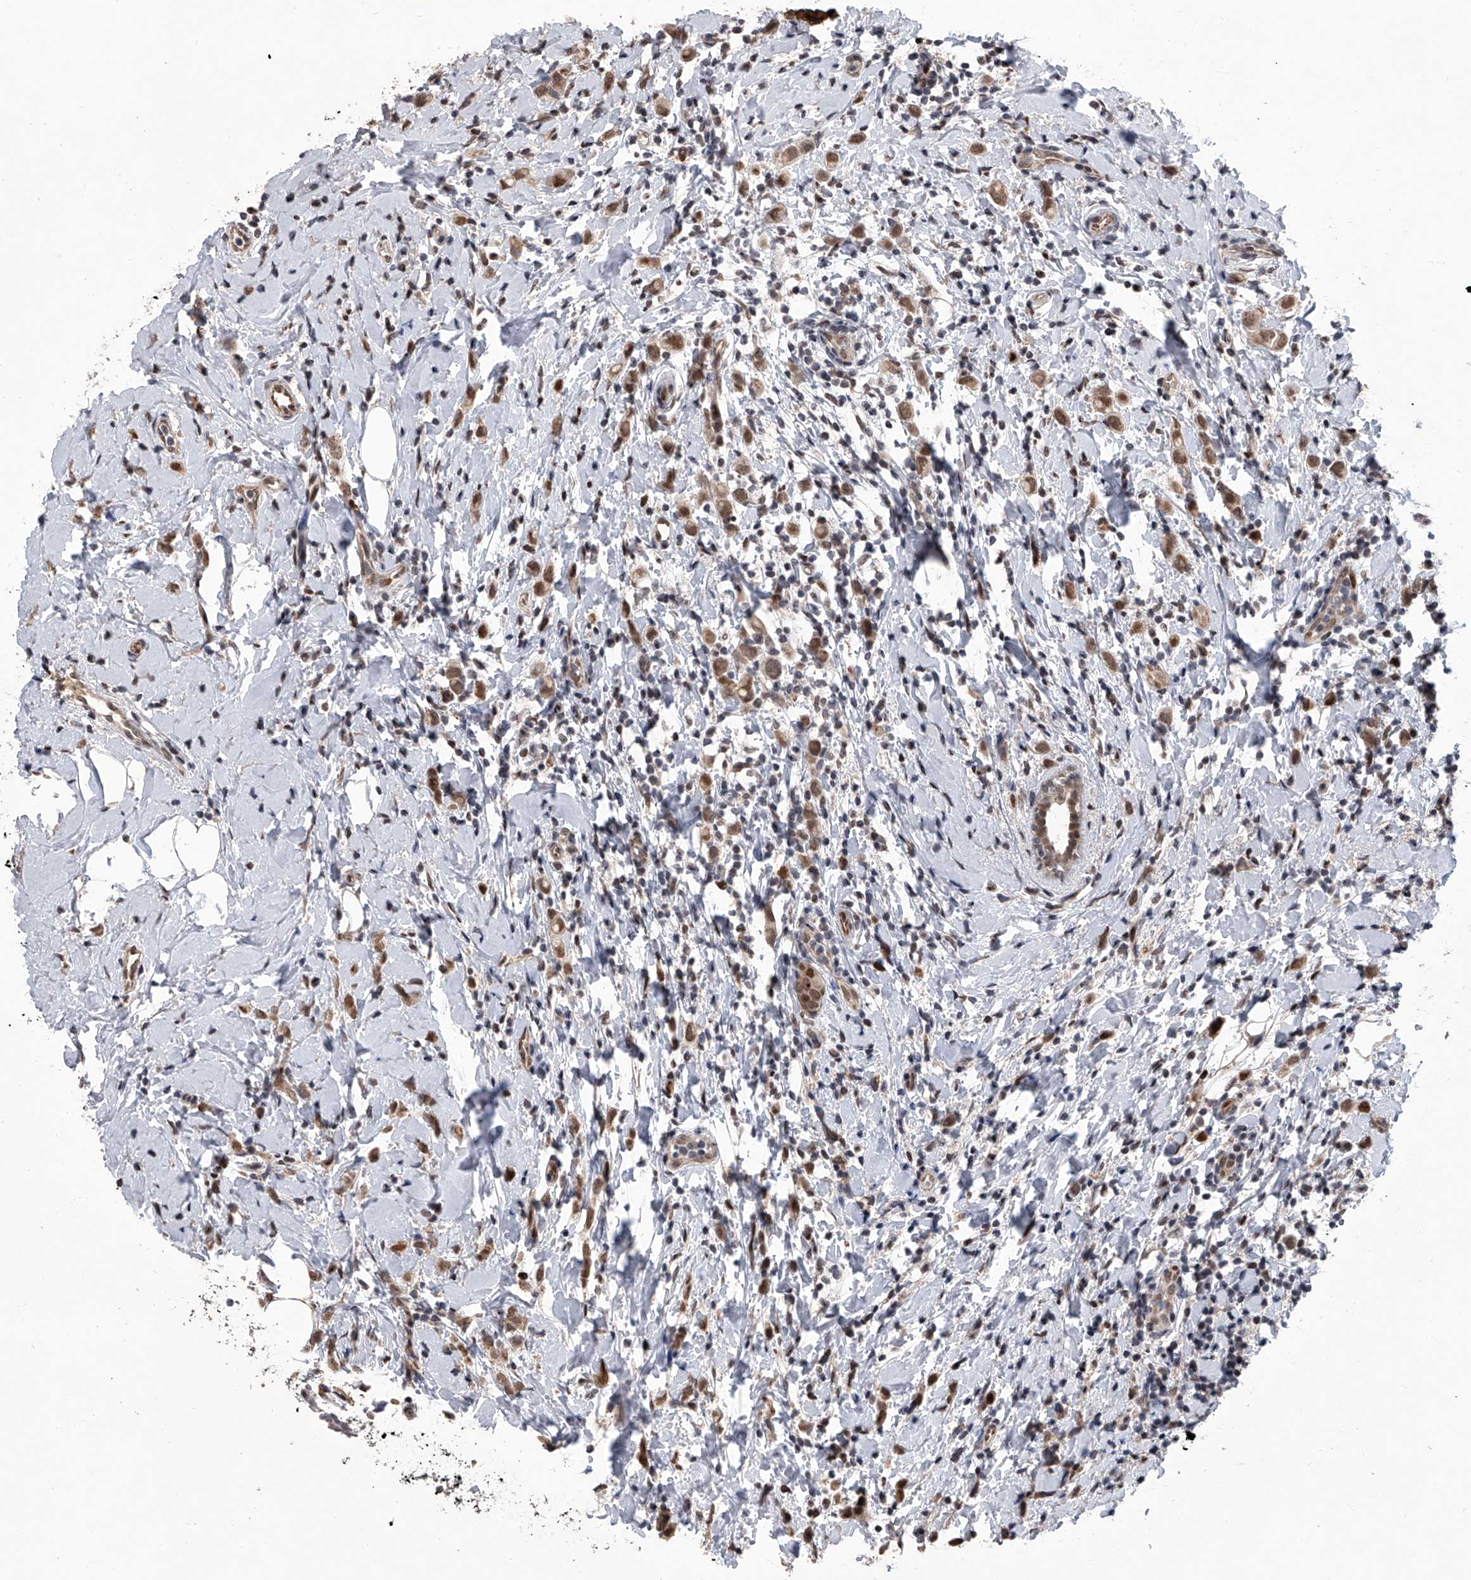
{"staining": {"intensity": "moderate", "quantity": ">75%", "location": "cytoplasmic/membranous,nuclear"}, "tissue": "breast cancer", "cell_type": "Tumor cells", "image_type": "cancer", "snomed": [{"axis": "morphology", "description": "Lobular carcinoma"}, {"axis": "topography", "description": "Breast"}], "caption": "IHC histopathology image of neoplastic tissue: human lobular carcinoma (breast) stained using immunohistochemistry displays medium levels of moderate protein expression localized specifically in the cytoplasmic/membranous and nuclear of tumor cells, appearing as a cytoplasmic/membranous and nuclear brown color.", "gene": "ZNF426", "patient": {"sex": "female", "age": 47}}